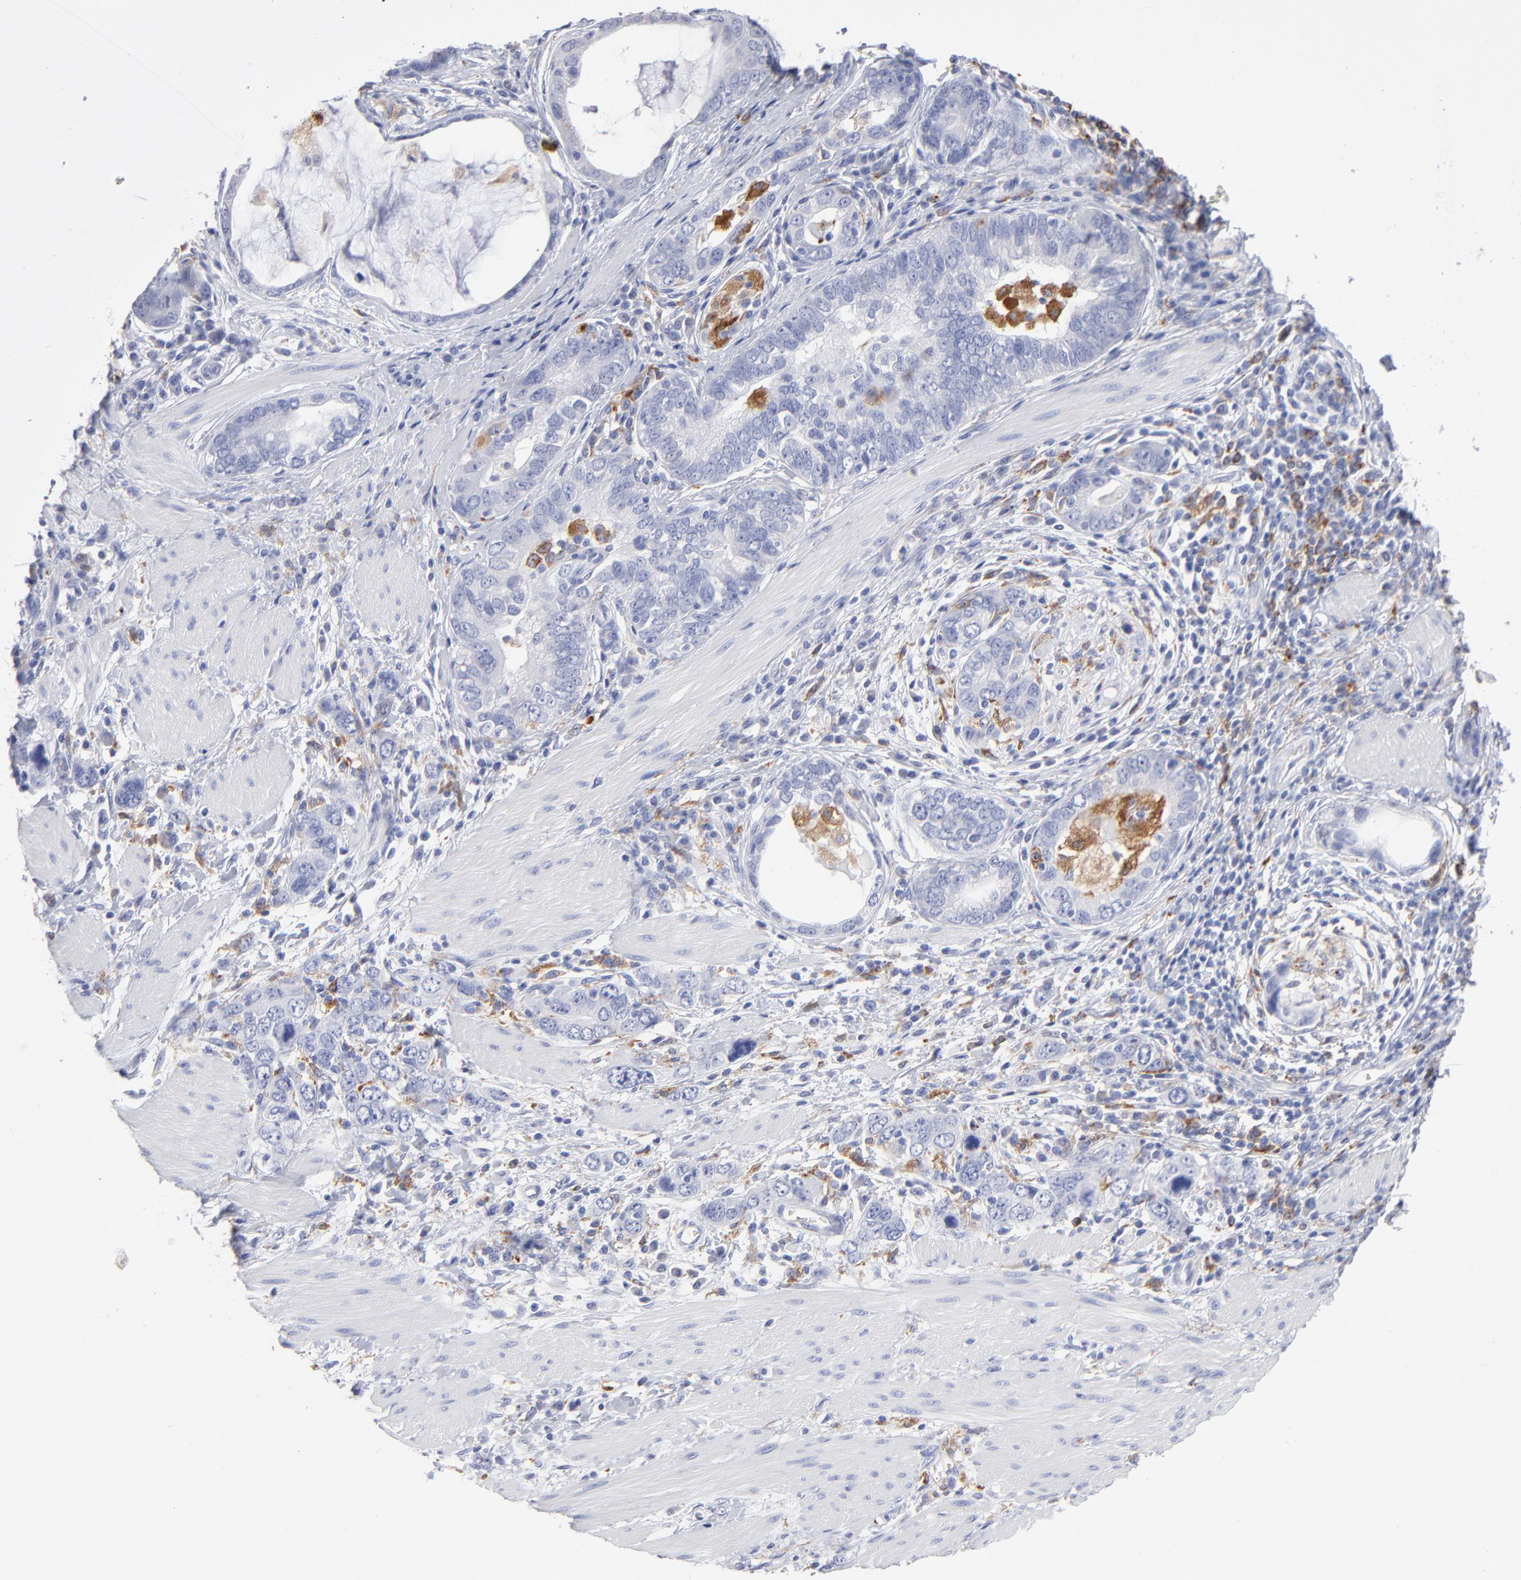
{"staining": {"intensity": "negative", "quantity": "none", "location": "none"}, "tissue": "stomach cancer", "cell_type": "Tumor cells", "image_type": "cancer", "snomed": [{"axis": "morphology", "description": "Adenocarcinoma, NOS"}, {"axis": "topography", "description": "Stomach, lower"}], "caption": "This is an IHC micrograph of adenocarcinoma (stomach). There is no expression in tumor cells.", "gene": "CD180", "patient": {"sex": "female", "age": 93}}